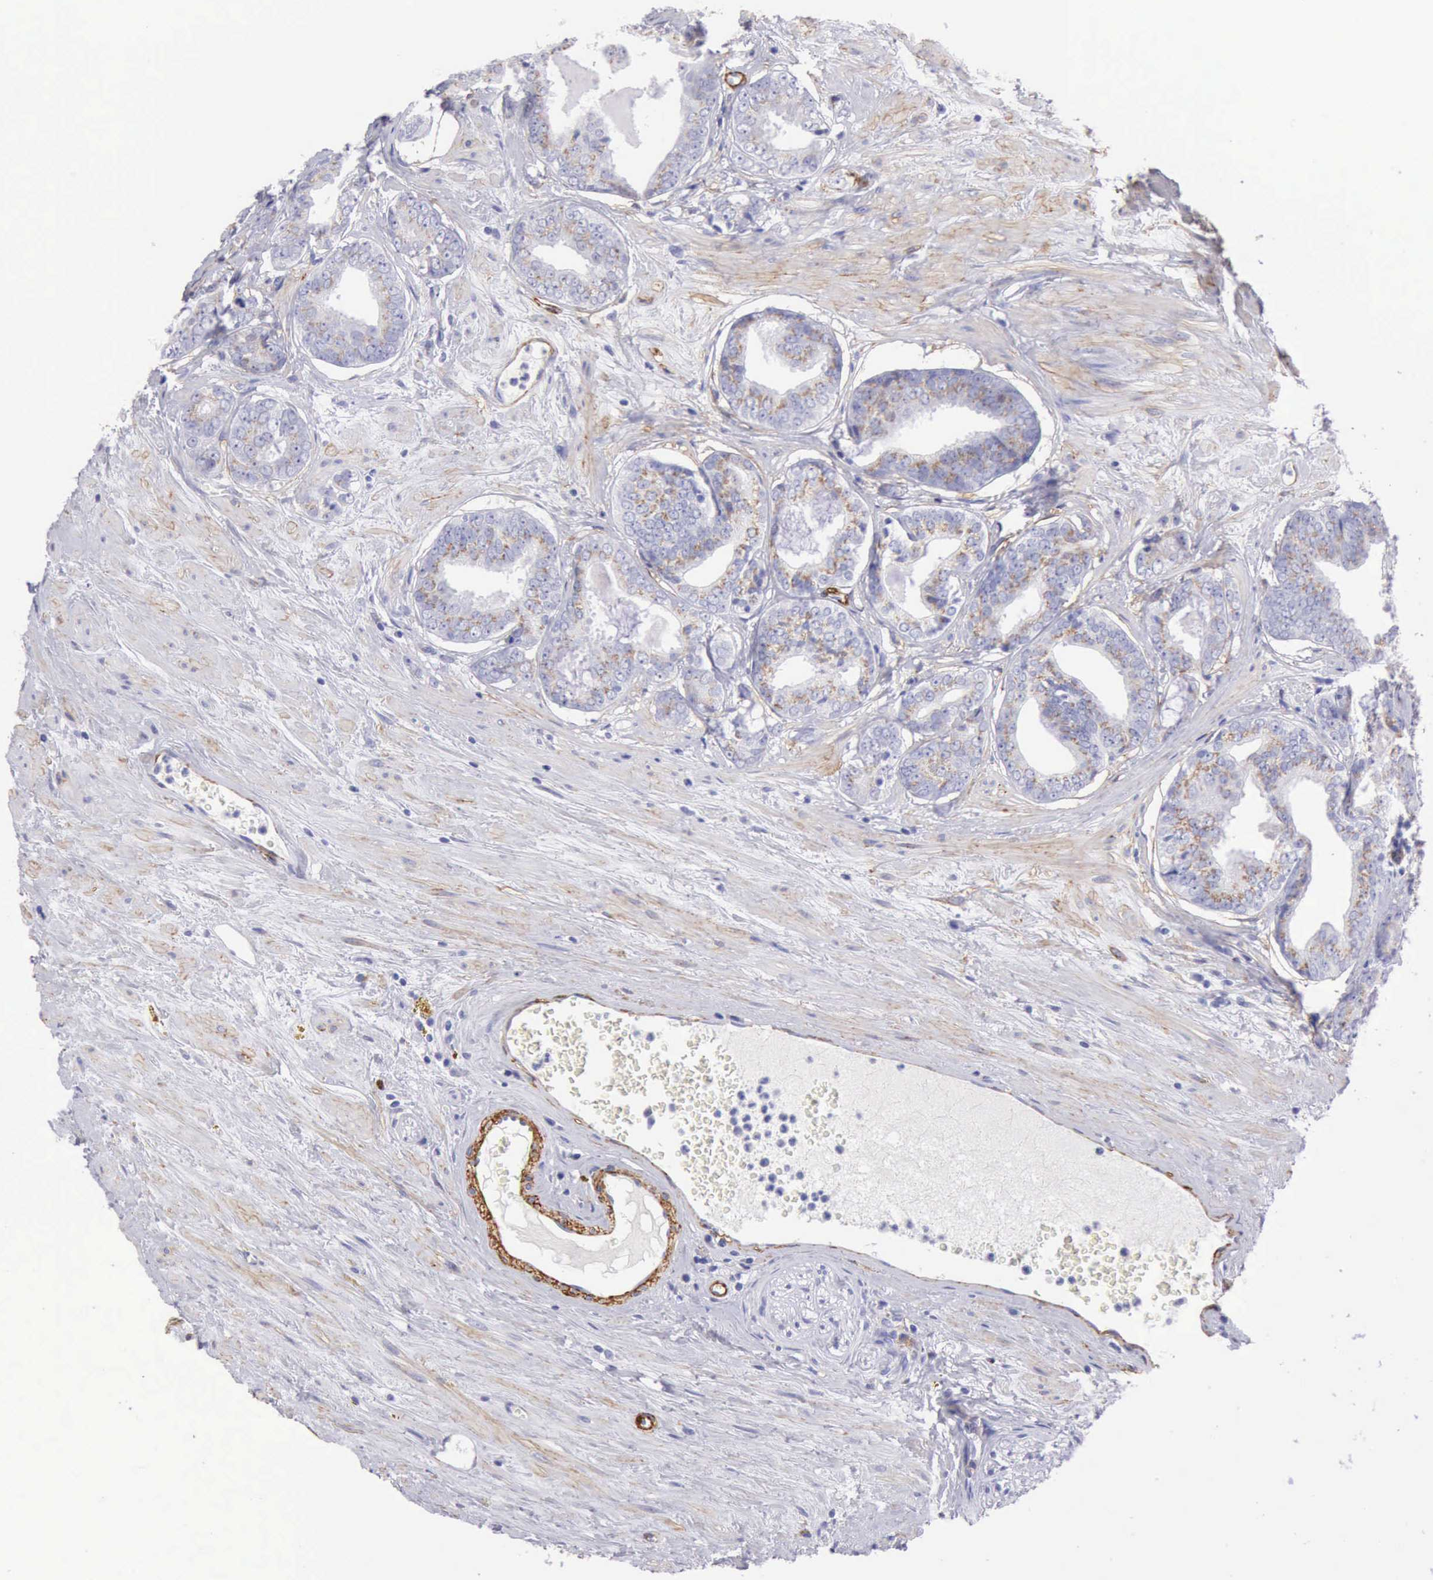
{"staining": {"intensity": "moderate", "quantity": ">75%", "location": "cytoplasmic/membranous"}, "tissue": "prostate cancer", "cell_type": "Tumor cells", "image_type": "cancer", "snomed": [{"axis": "morphology", "description": "Adenocarcinoma, Medium grade"}, {"axis": "topography", "description": "Prostate"}], "caption": "Immunohistochemical staining of prostate medium-grade adenocarcinoma demonstrates moderate cytoplasmic/membranous protein expression in about >75% of tumor cells. (Brightfield microscopy of DAB IHC at high magnification).", "gene": "AOC3", "patient": {"sex": "male", "age": 79}}